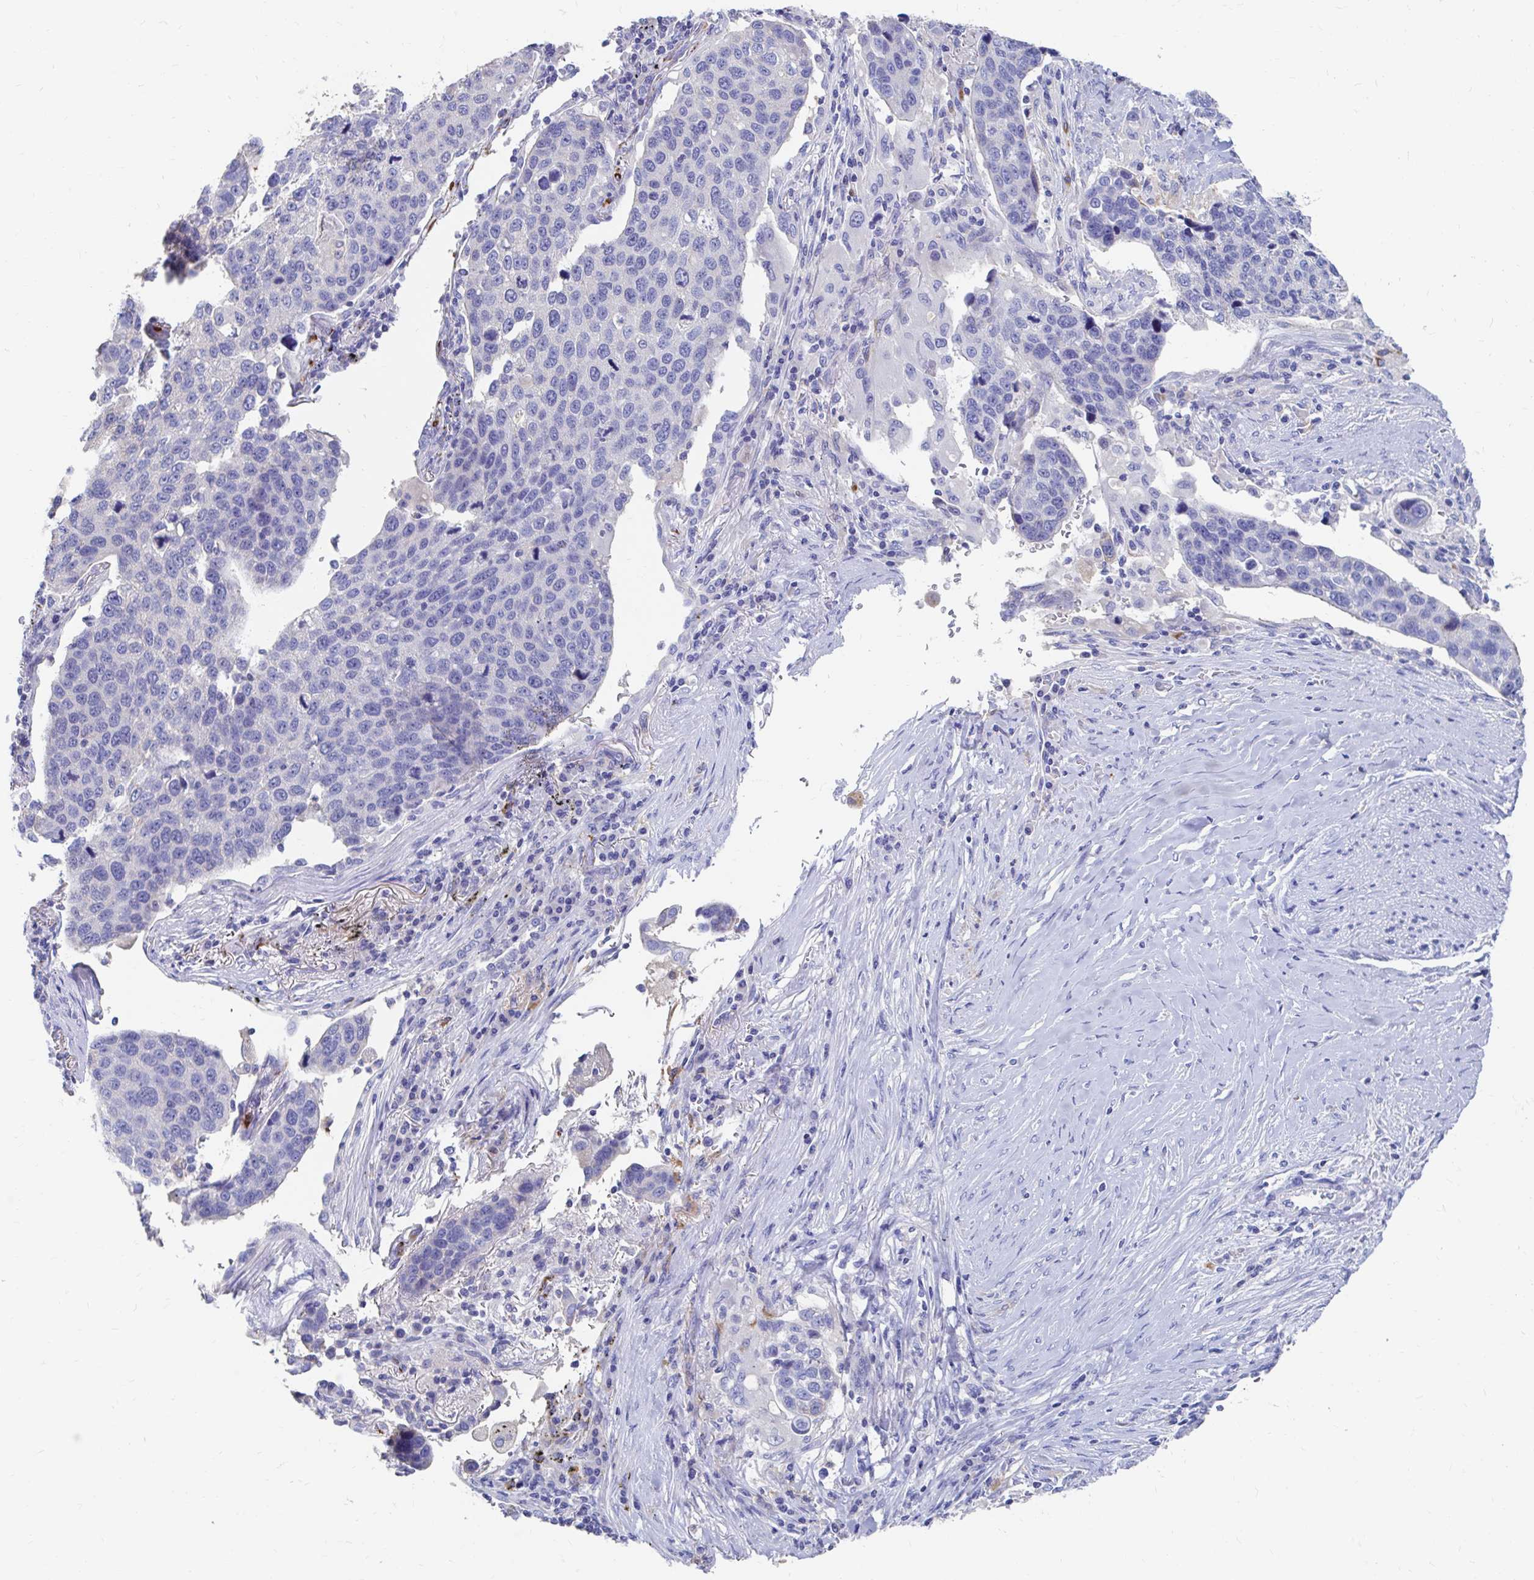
{"staining": {"intensity": "negative", "quantity": "none", "location": "none"}, "tissue": "lung cancer", "cell_type": "Tumor cells", "image_type": "cancer", "snomed": [{"axis": "morphology", "description": "Squamous cell carcinoma, NOS"}, {"axis": "topography", "description": "Lymph node"}, {"axis": "topography", "description": "Lung"}], "caption": "Tumor cells are negative for brown protein staining in lung squamous cell carcinoma.", "gene": "LAMC3", "patient": {"sex": "male", "age": 61}}